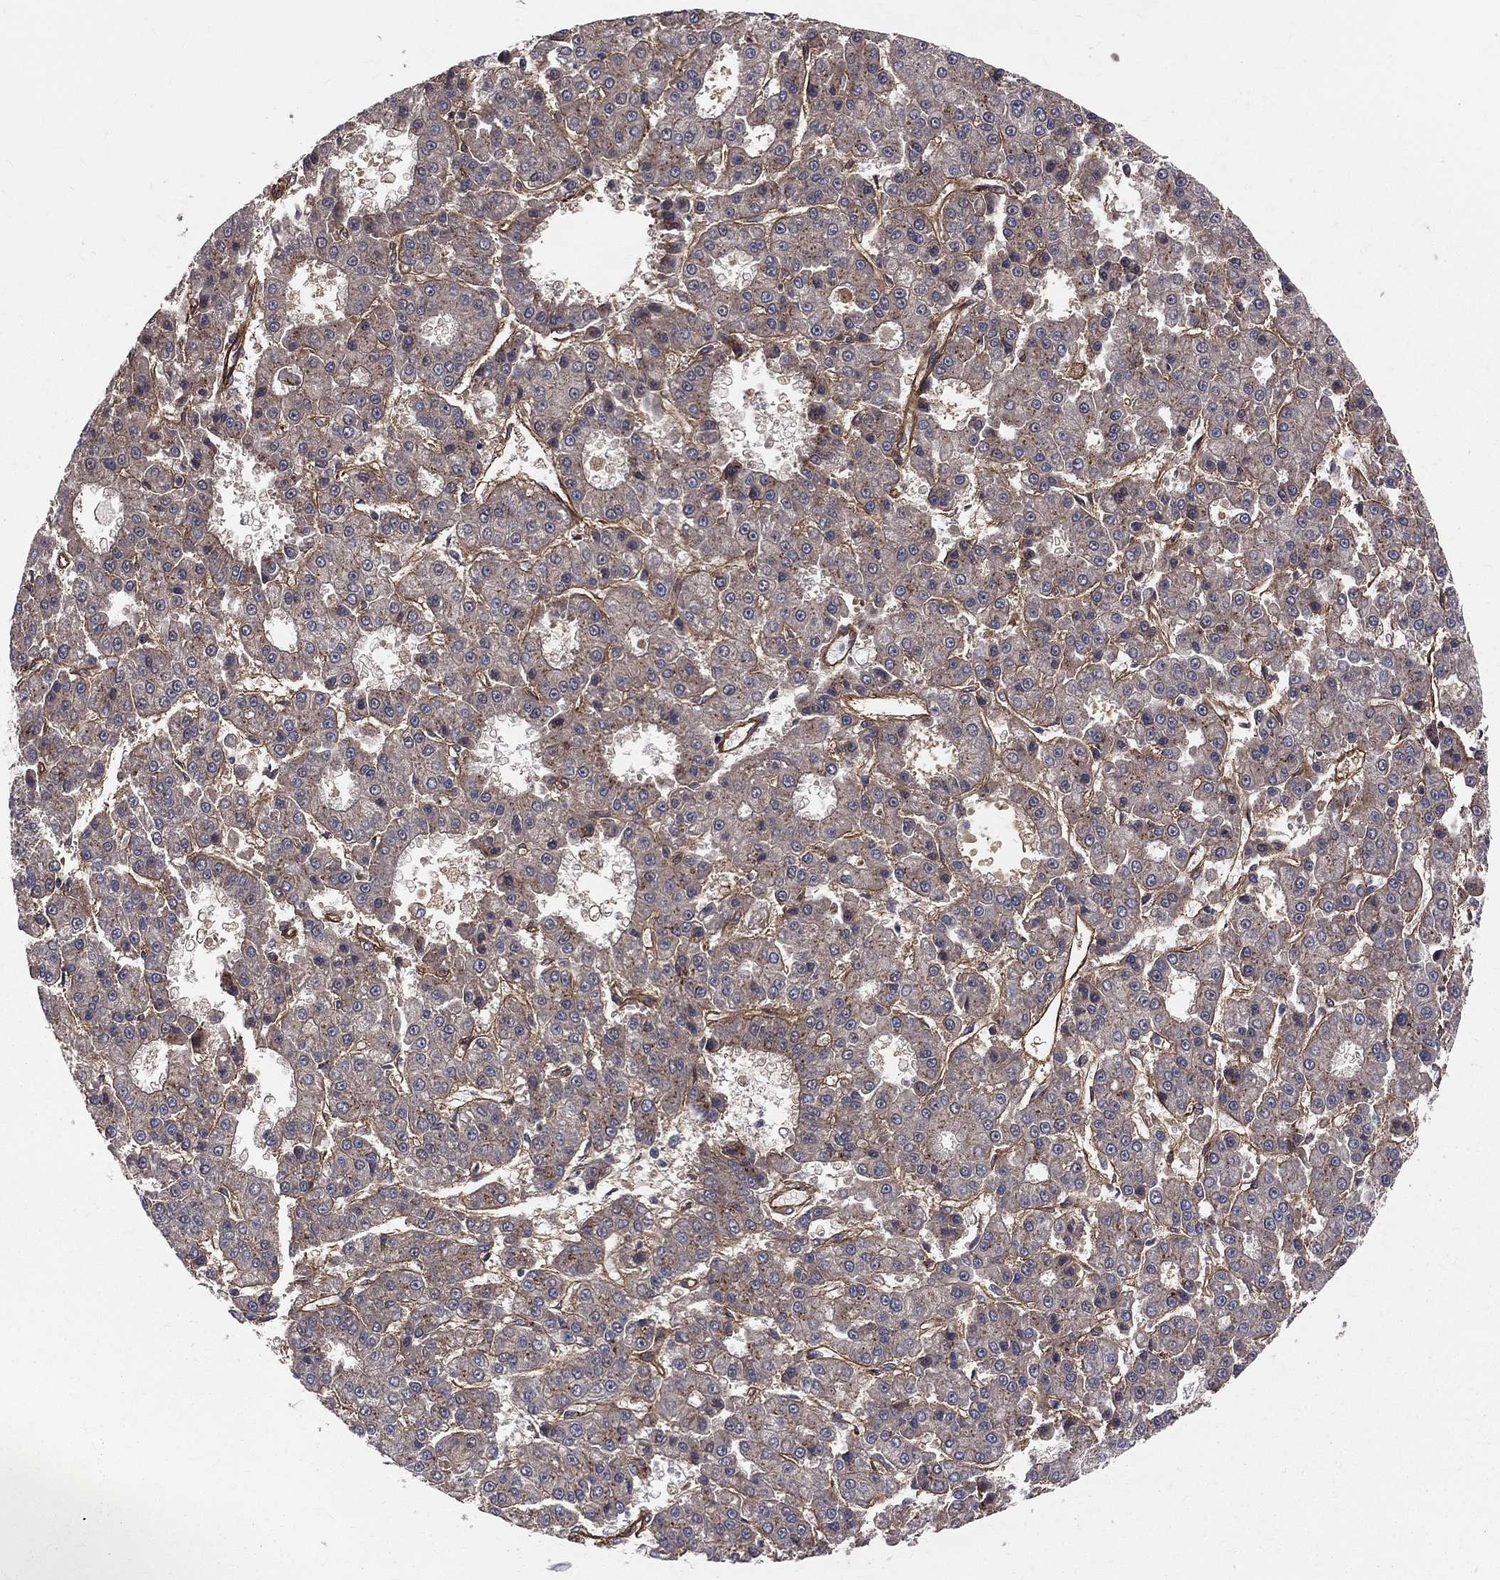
{"staining": {"intensity": "moderate", "quantity": "<25%", "location": "cytoplasmic/membranous"}, "tissue": "liver cancer", "cell_type": "Tumor cells", "image_type": "cancer", "snomed": [{"axis": "morphology", "description": "Carcinoma, Hepatocellular, NOS"}, {"axis": "topography", "description": "Liver"}], "caption": "Immunohistochemistry image of human liver hepatocellular carcinoma stained for a protein (brown), which demonstrates low levels of moderate cytoplasmic/membranous expression in about <25% of tumor cells.", "gene": "ENTPD1", "patient": {"sex": "male", "age": 70}}